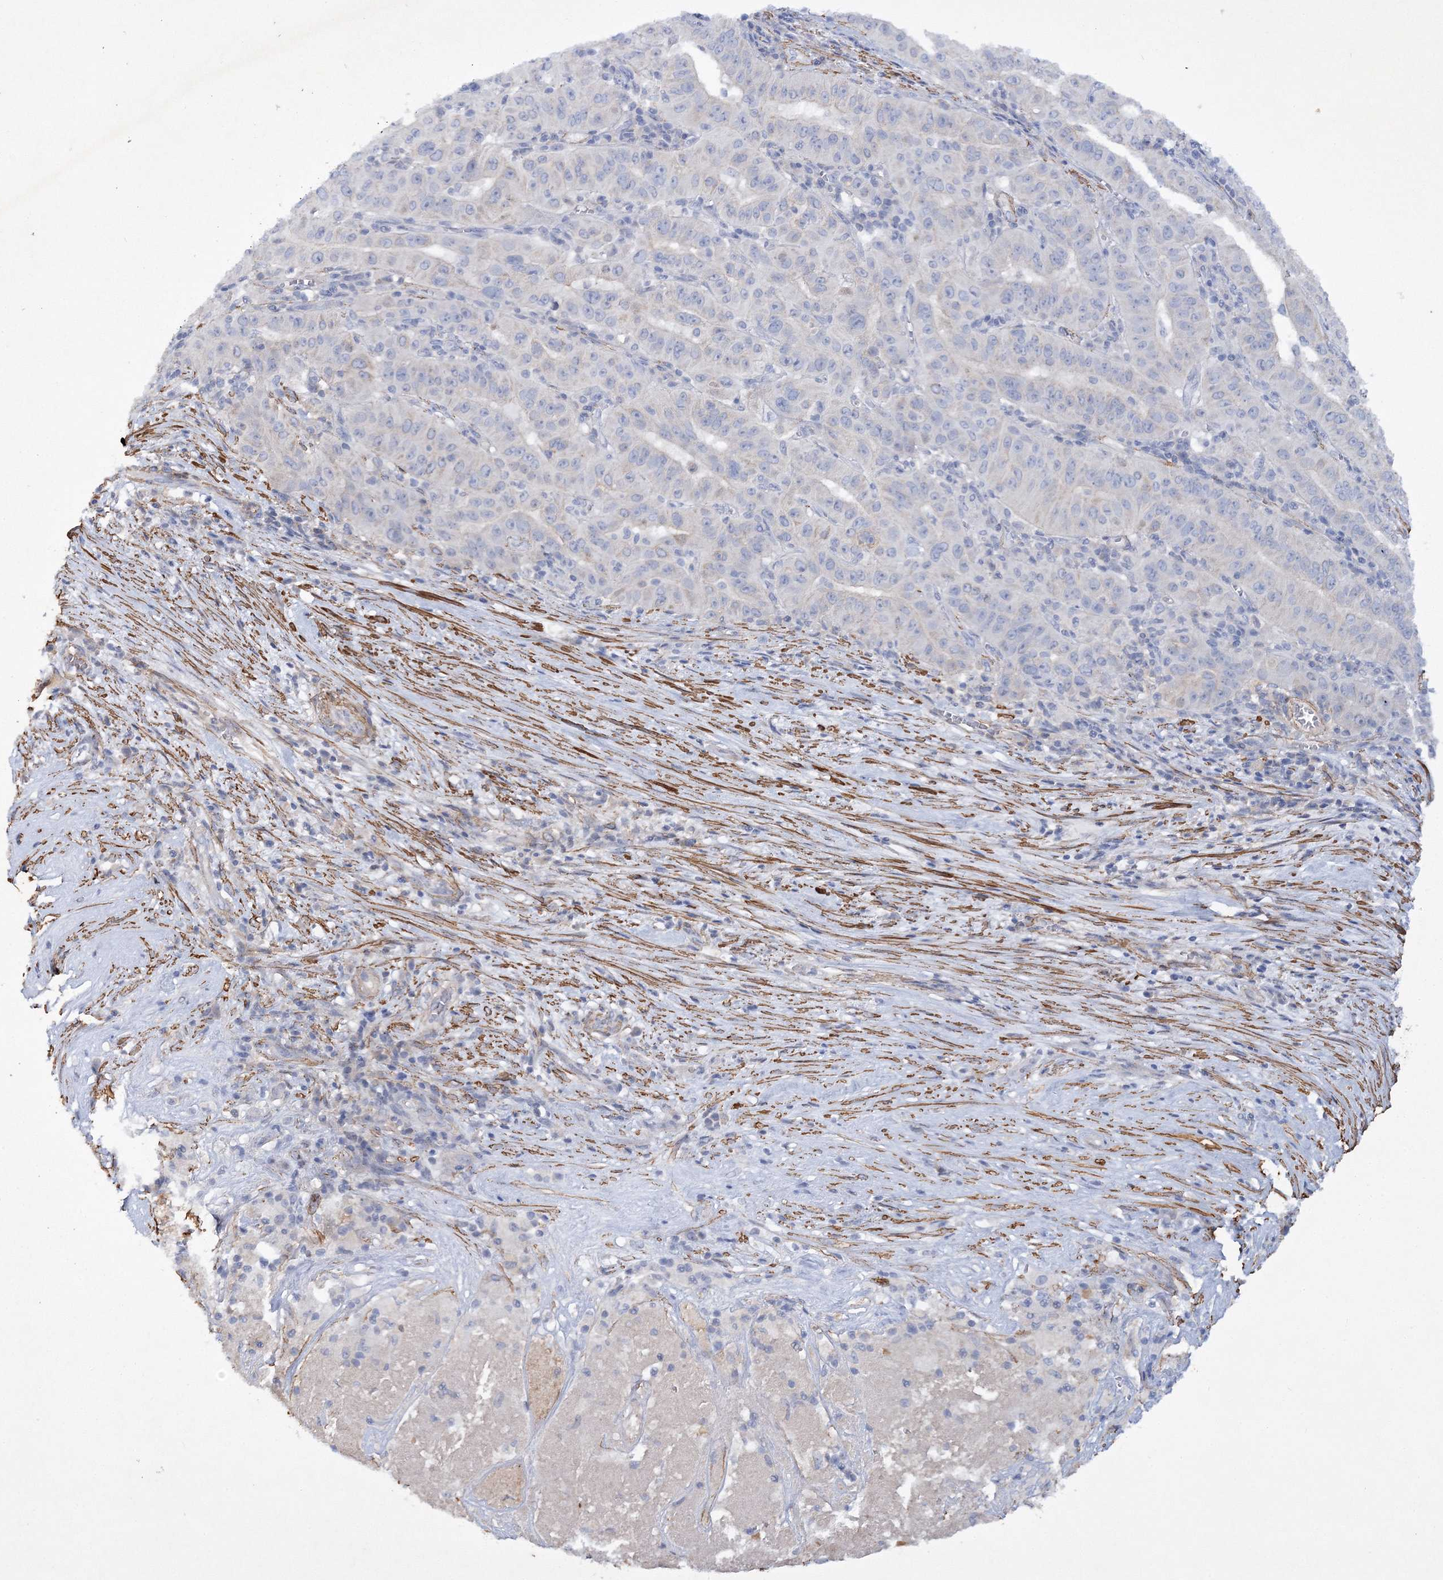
{"staining": {"intensity": "negative", "quantity": "none", "location": "none"}, "tissue": "pancreatic cancer", "cell_type": "Tumor cells", "image_type": "cancer", "snomed": [{"axis": "morphology", "description": "Adenocarcinoma, NOS"}, {"axis": "topography", "description": "Pancreas"}], "caption": "Immunohistochemistry (IHC) histopathology image of neoplastic tissue: adenocarcinoma (pancreatic) stained with DAB (3,3'-diaminobenzidine) exhibits no significant protein staining in tumor cells.", "gene": "RTN2", "patient": {"sex": "male", "age": 63}}